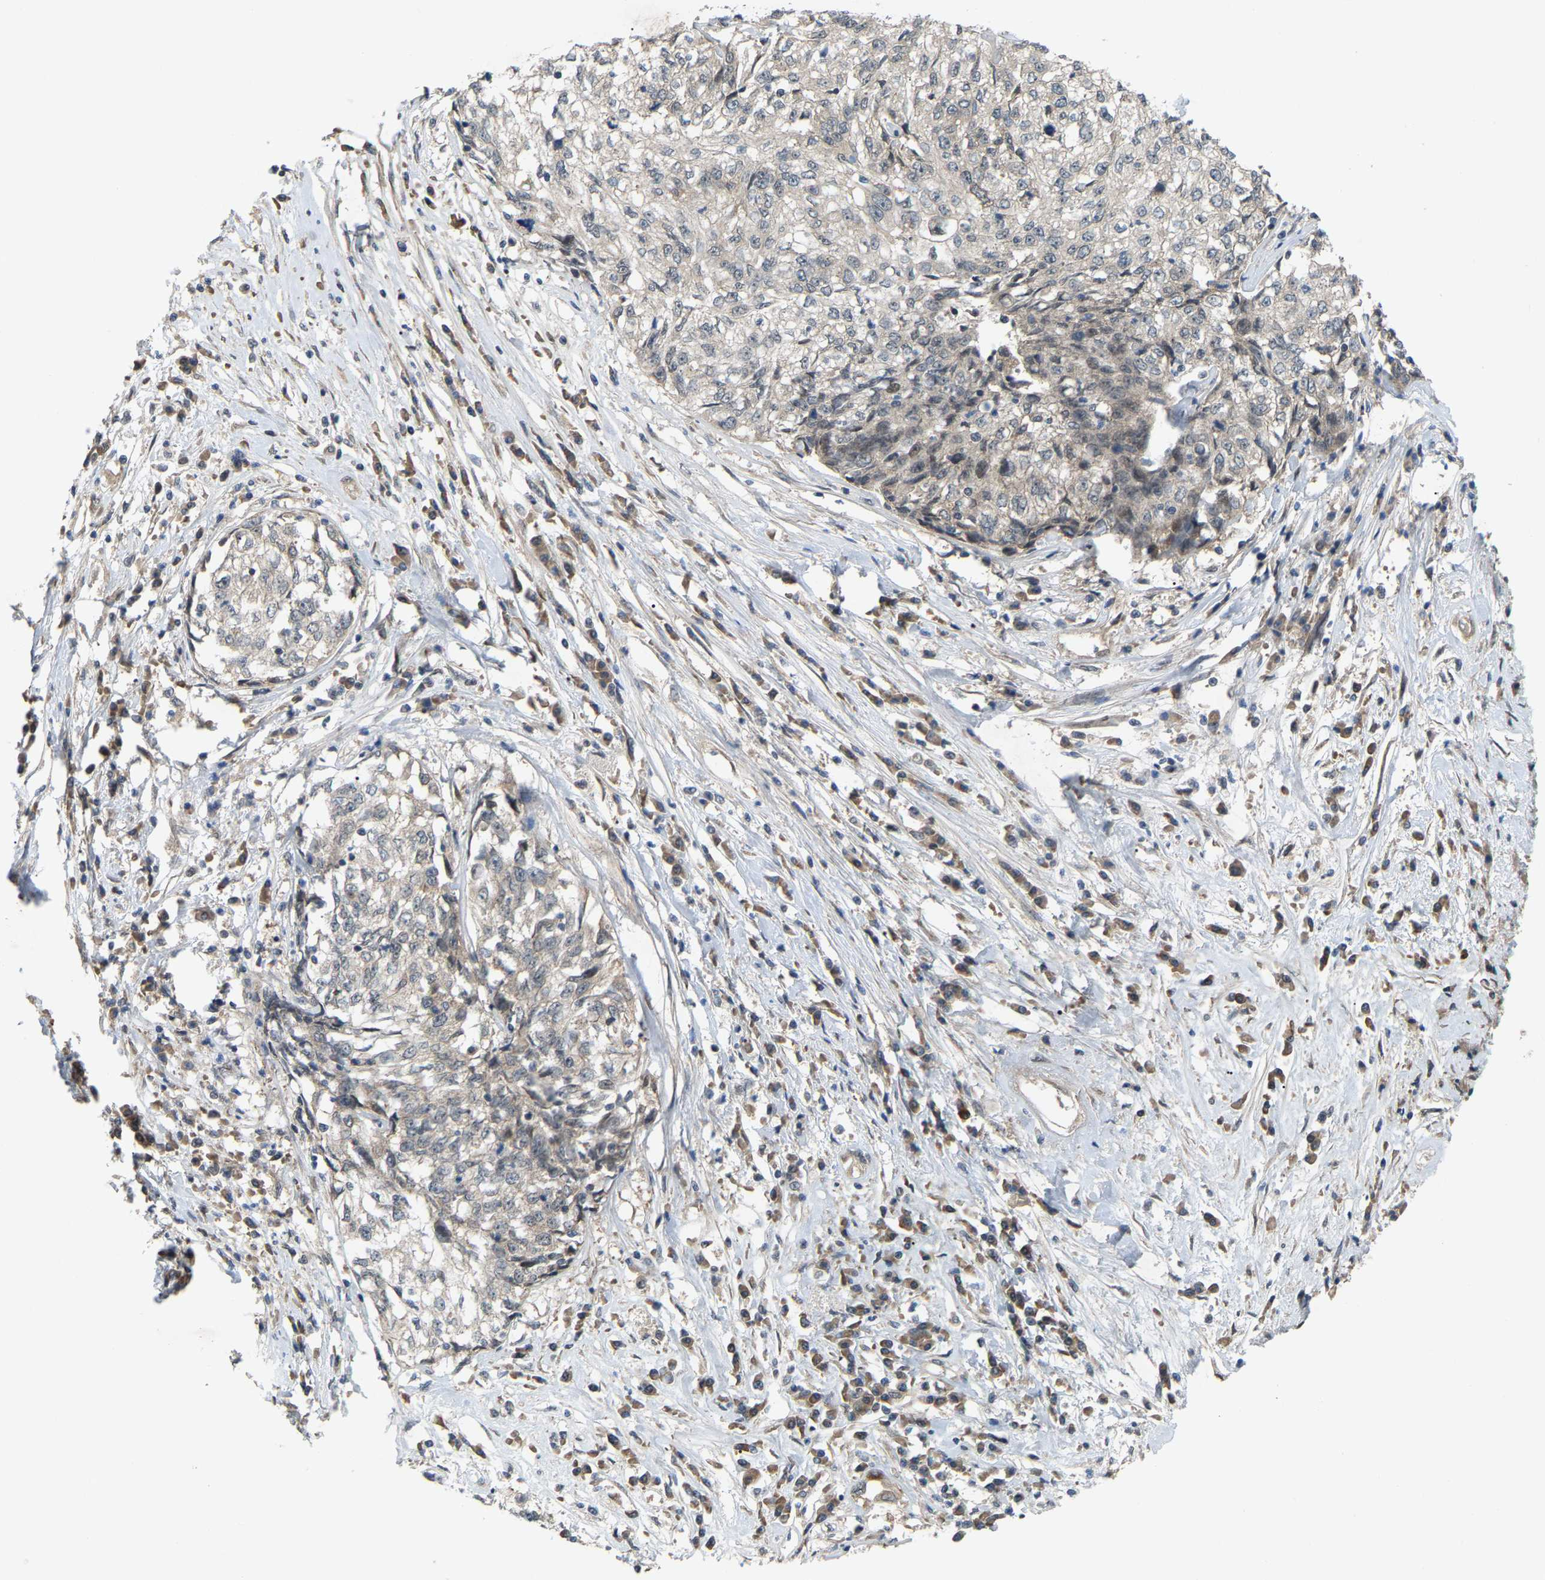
{"staining": {"intensity": "negative", "quantity": "none", "location": "none"}, "tissue": "cervical cancer", "cell_type": "Tumor cells", "image_type": "cancer", "snomed": [{"axis": "morphology", "description": "Squamous cell carcinoma, NOS"}, {"axis": "topography", "description": "Cervix"}], "caption": "High magnification brightfield microscopy of squamous cell carcinoma (cervical) stained with DAB (brown) and counterstained with hematoxylin (blue): tumor cells show no significant positivity.", "gene": "CROT", "patient": {"sex": "female", "age": 57}}